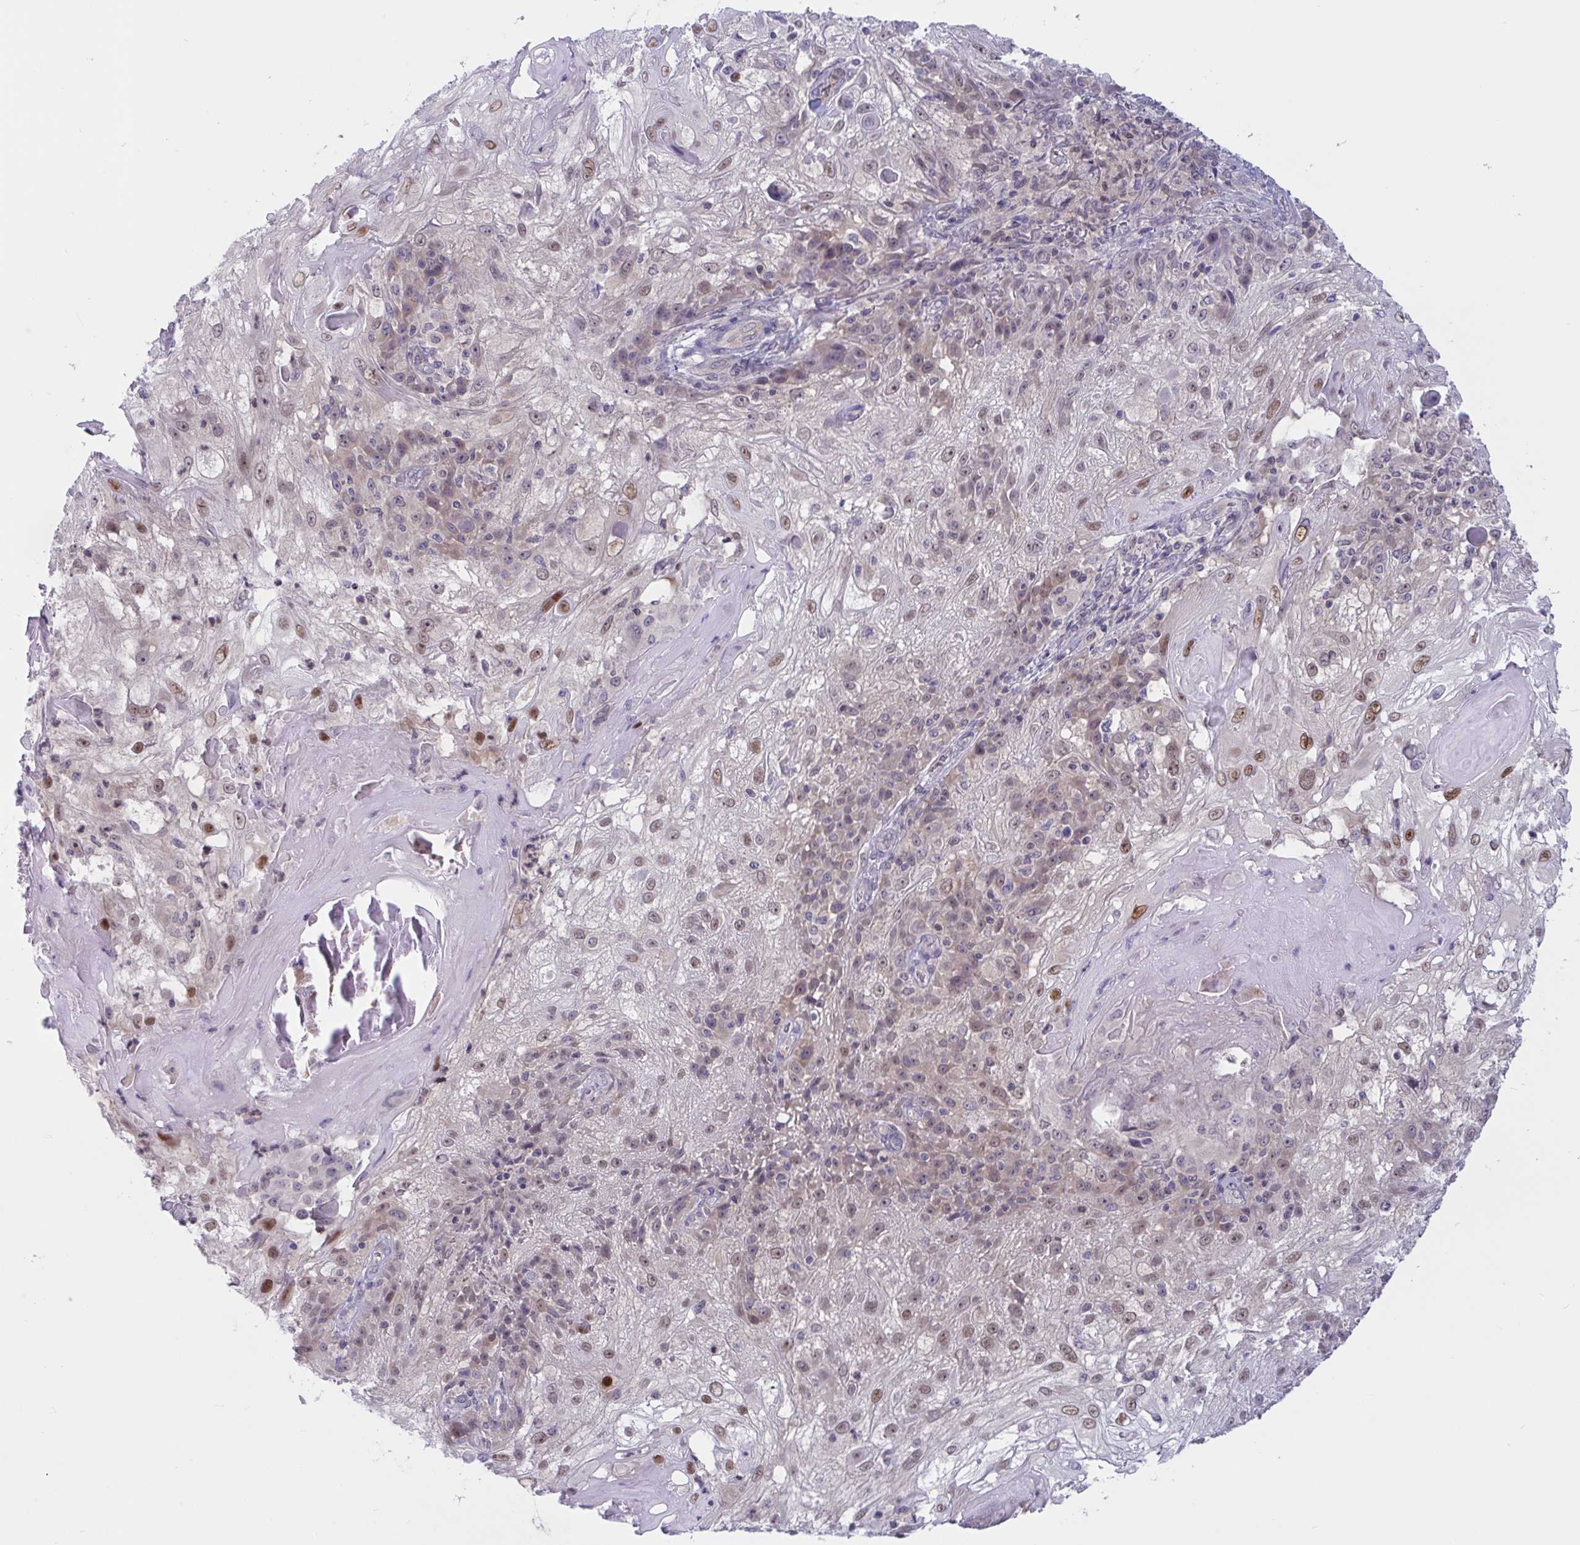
{"staining": {"intensity": "moderate", "quantity": "<25%", "location": "nuclear"}, "tissue": "skin cancer", "cell_type": "Tumor cells", "image_type": "cancer", "snomed": [{"axis": "morphology", "description": "Normal tissue, NOS"}, {"axis": "morphology", "description": "Squamous cell carcinoma, NOS"}, {"axis": "topography", "description": "Skin"}], "caption": "Protein positivity by immunohistochemistry shows moderate nuclear positivity in about <25% of tumor cells in skin cancer (squamous cell carcinoma). (Brightfield microscopy of DAB IHC at high magnification).", "gene": "TSN", "patient": {"sex": "female", "age": 83}}